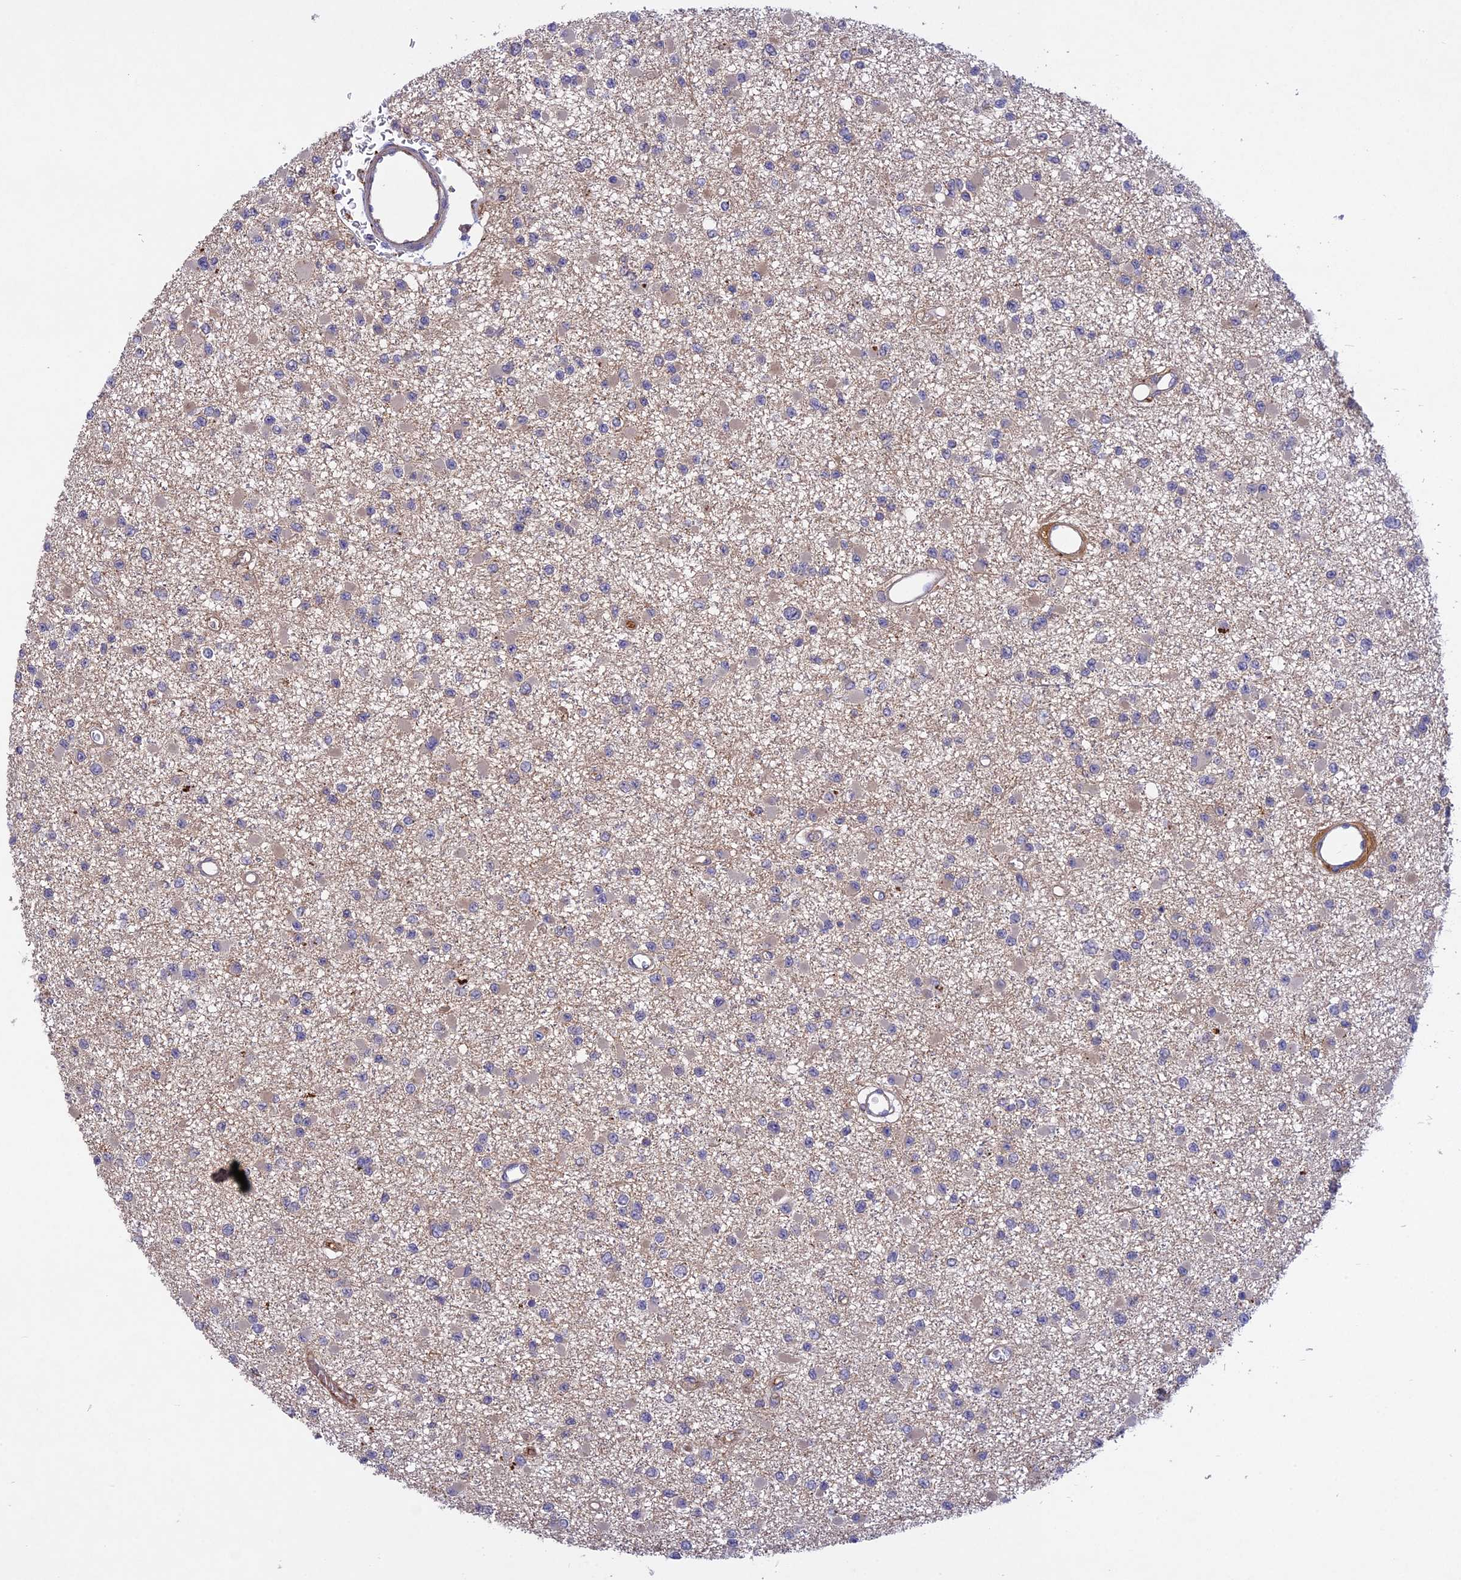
{"staining": {"intensity": "negative", "quantity": "none", "location": "none"}, "tissue": "glioma", "cell_type": "Tumor cells", "image_type": "cancer", "snomed": [{"axis": "morphology", "description": "Glioma, malignant, Low grade"}, {"axis": "topography", "description": "Brain"}], "caption": "A high-resolution histopathology image shows immunohistochemistry staining of glioma, which displays no significant expression in tumor cells.", "gene": "ADO", "patient": {"sex": "female", "age": 22}}